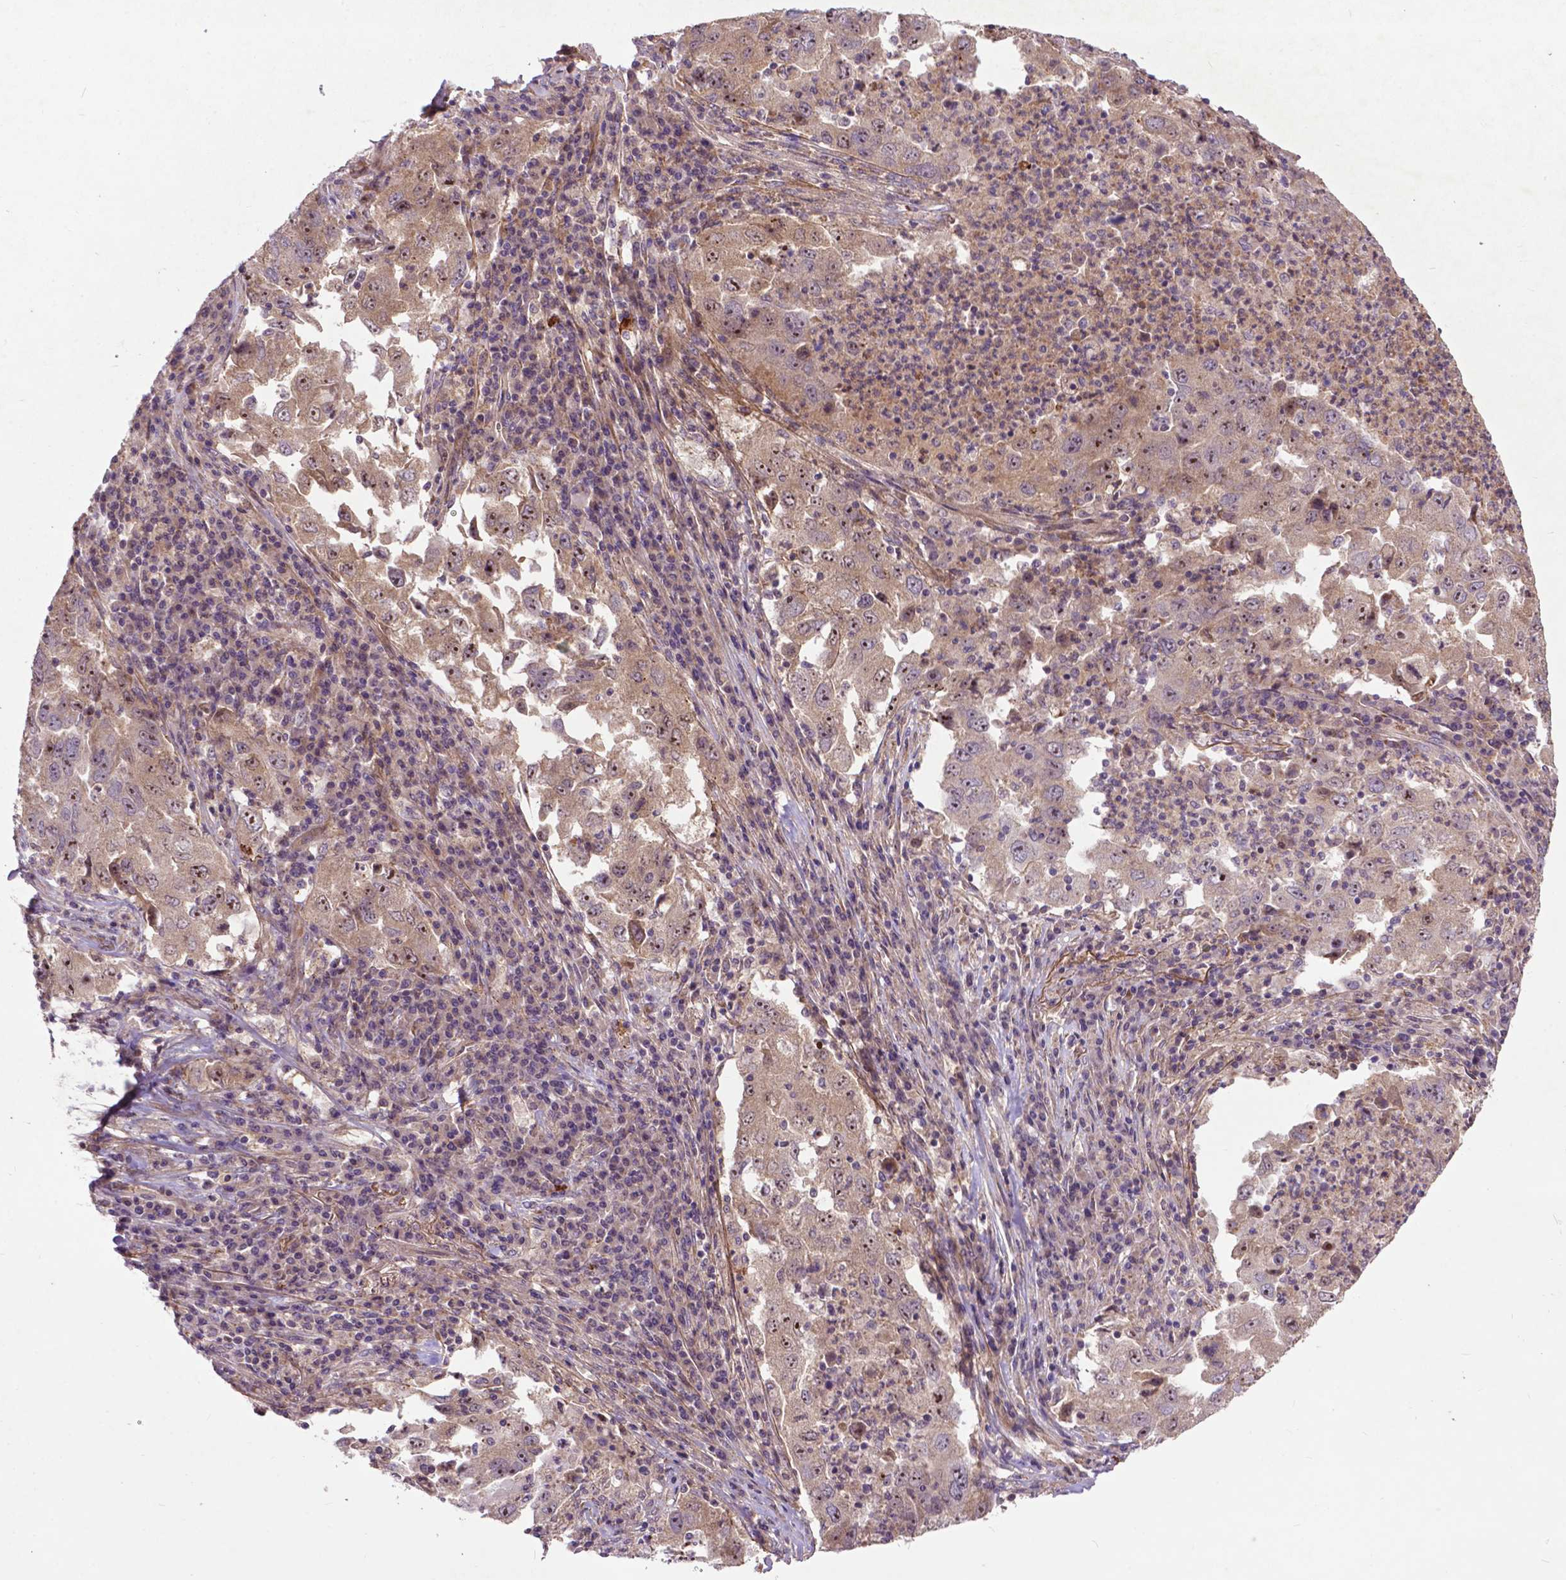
{"staining": {"intensity": "moderate", "quantity": ">75%", "location": "cytoplasmic/membranous,nuclear"}, "tissue": "lung cancer", "cell_type": "Tumor cells", "image_type": "cancer", "snomed": [{"axis": "morphology", "description": "Adenocarcinoma, NOS"}, {"axis": "topography", "description": "Lung"}], "caption": "Tumor cells reveal medium levels of moderate cytoplasmic/membranous and nuclear positivity in about >75% of cells in lung cancer (adenocarcinoma).", "gene": "PARP3", "patient": {"sex": "male", "age": 73}}